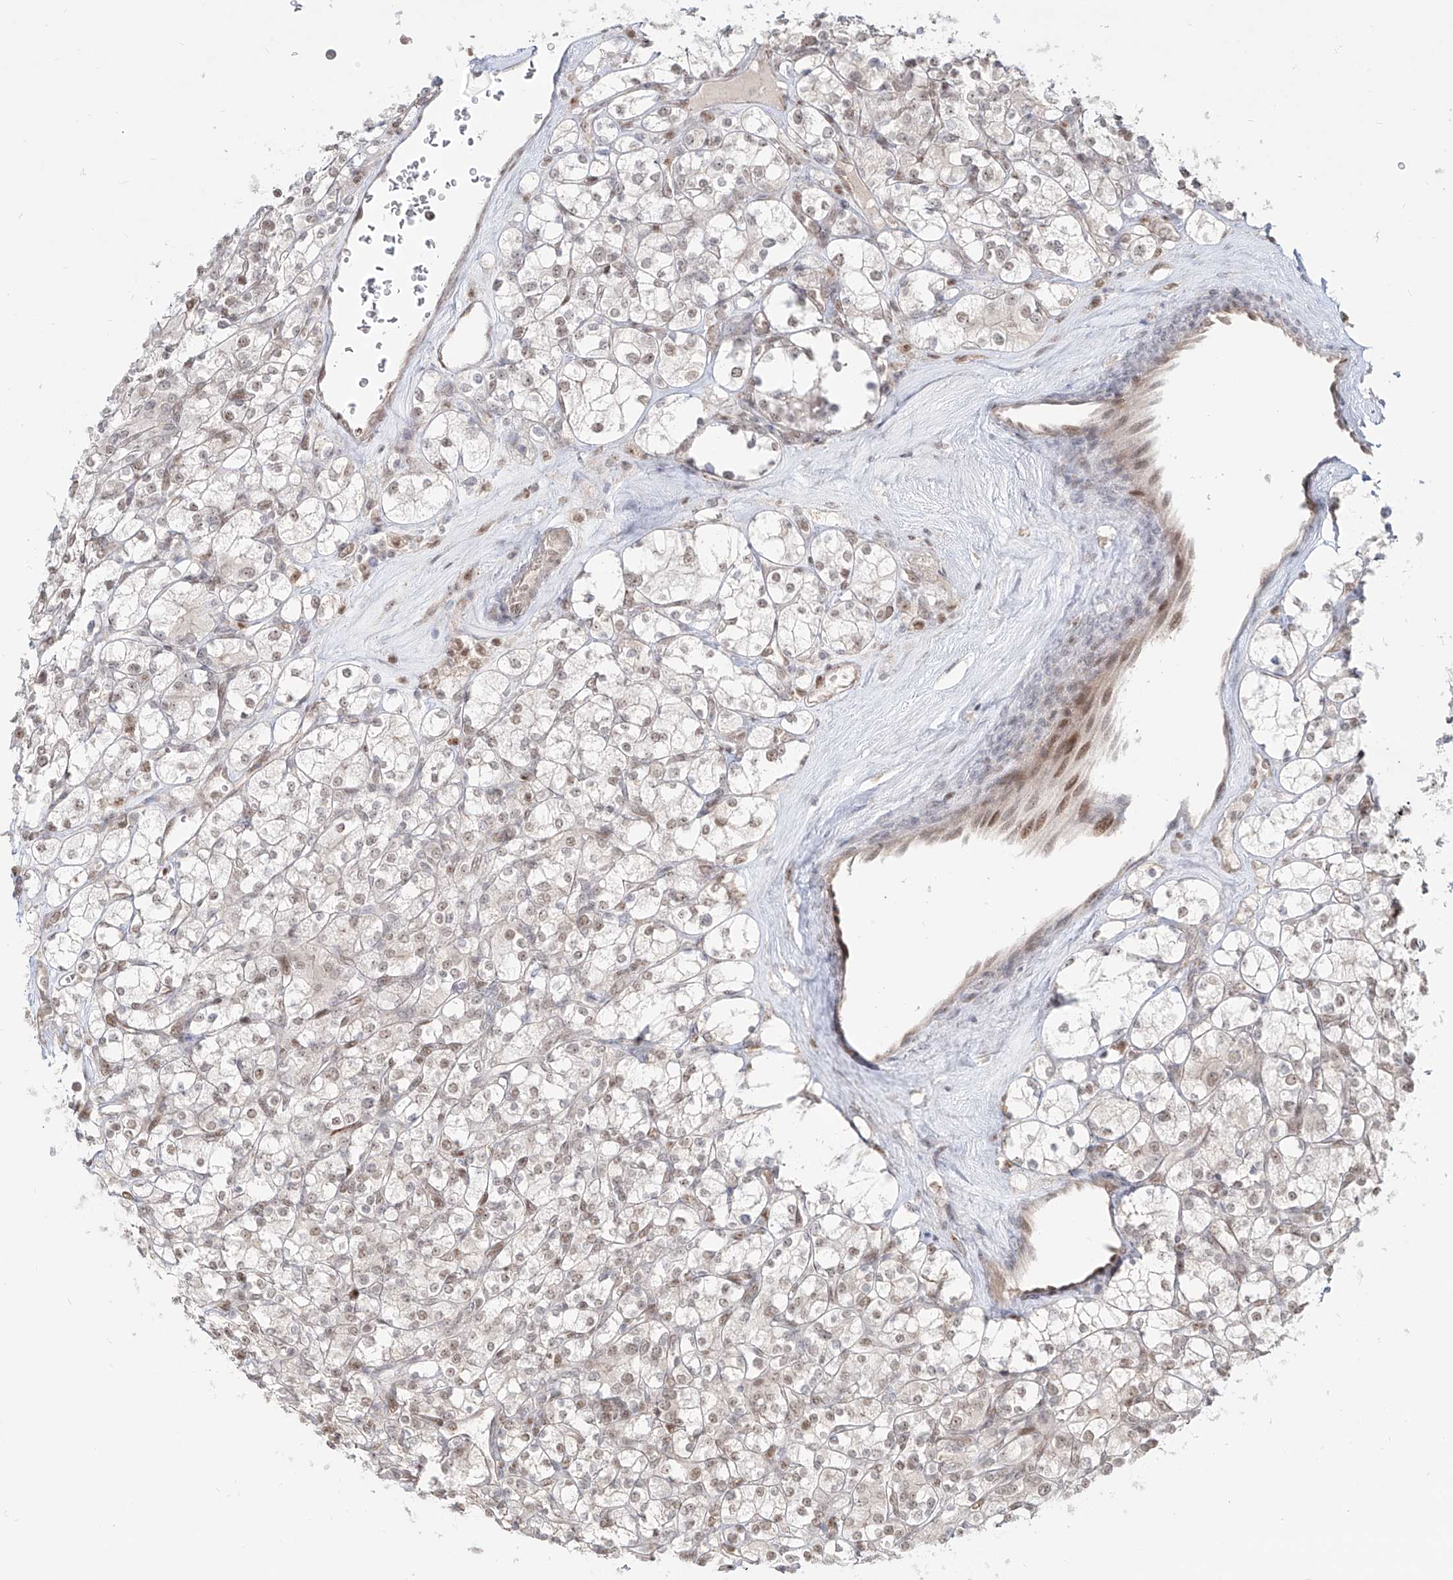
{"staining": {"intensity": "weak", "quantity": "25%-75%", "location": "nuclear"}, "tissue": "renal cancer", "cell_type": "Tumor cells", "image_type": "cancer", "snomed": [{"axis": "morphology", "description": "Adenocarcinoma, NOS"}, {"axis": "topography", "description": "Kidney"}], "caption": "Renal adenocarcinoma tissue shows weak nuclear expression in approximately 25%-75% of tumor cells, visualized by immunohistochemistry. Immunohistochemistry (ihc) stains the protein in brown and the nuclei are stained blue.", "gene": "ZNF710", "patient": {"sex": "male", "age": 77}}